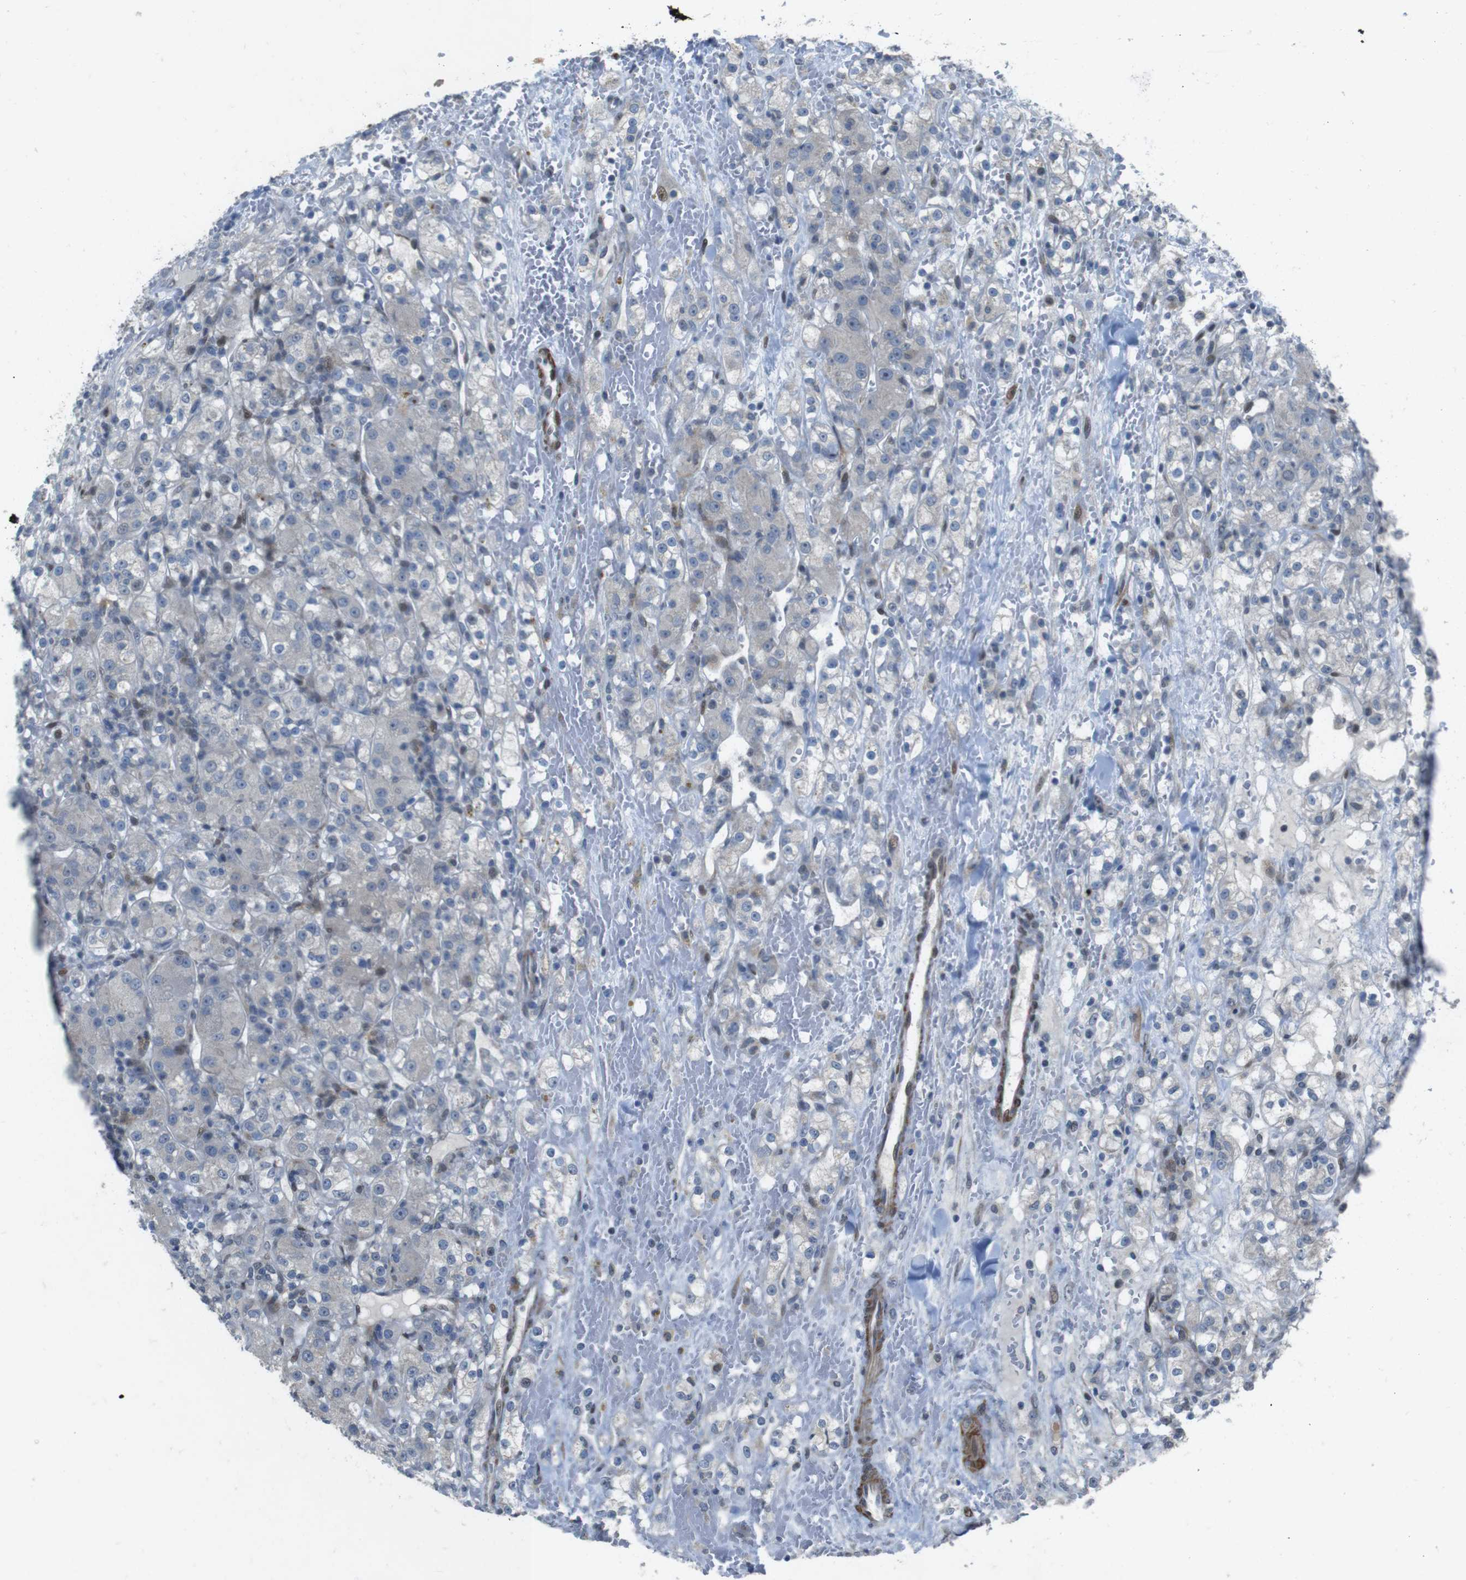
{"staining": {"intensity": "weak", "quantity": "<25%", "location": "nuclear"}, "tissue": "renal cancer", "cell_type": "Tumor cells", "image_type": "cancer", "snomed": [{"axis": "morphology", "description": "Normal tissue, NOS"}, {"axis": "morphology", "description": "Adenocarcinoma, NOS"}, {"axis": "topography", "description": "Kidney"}], "caption": "Immunohistochemistry (IHC) of human renal adenocarcinoma exhibits no expression in tumor cells.", "gene": "PBRM1", "patient": {"sex": "male", "age": 61}}